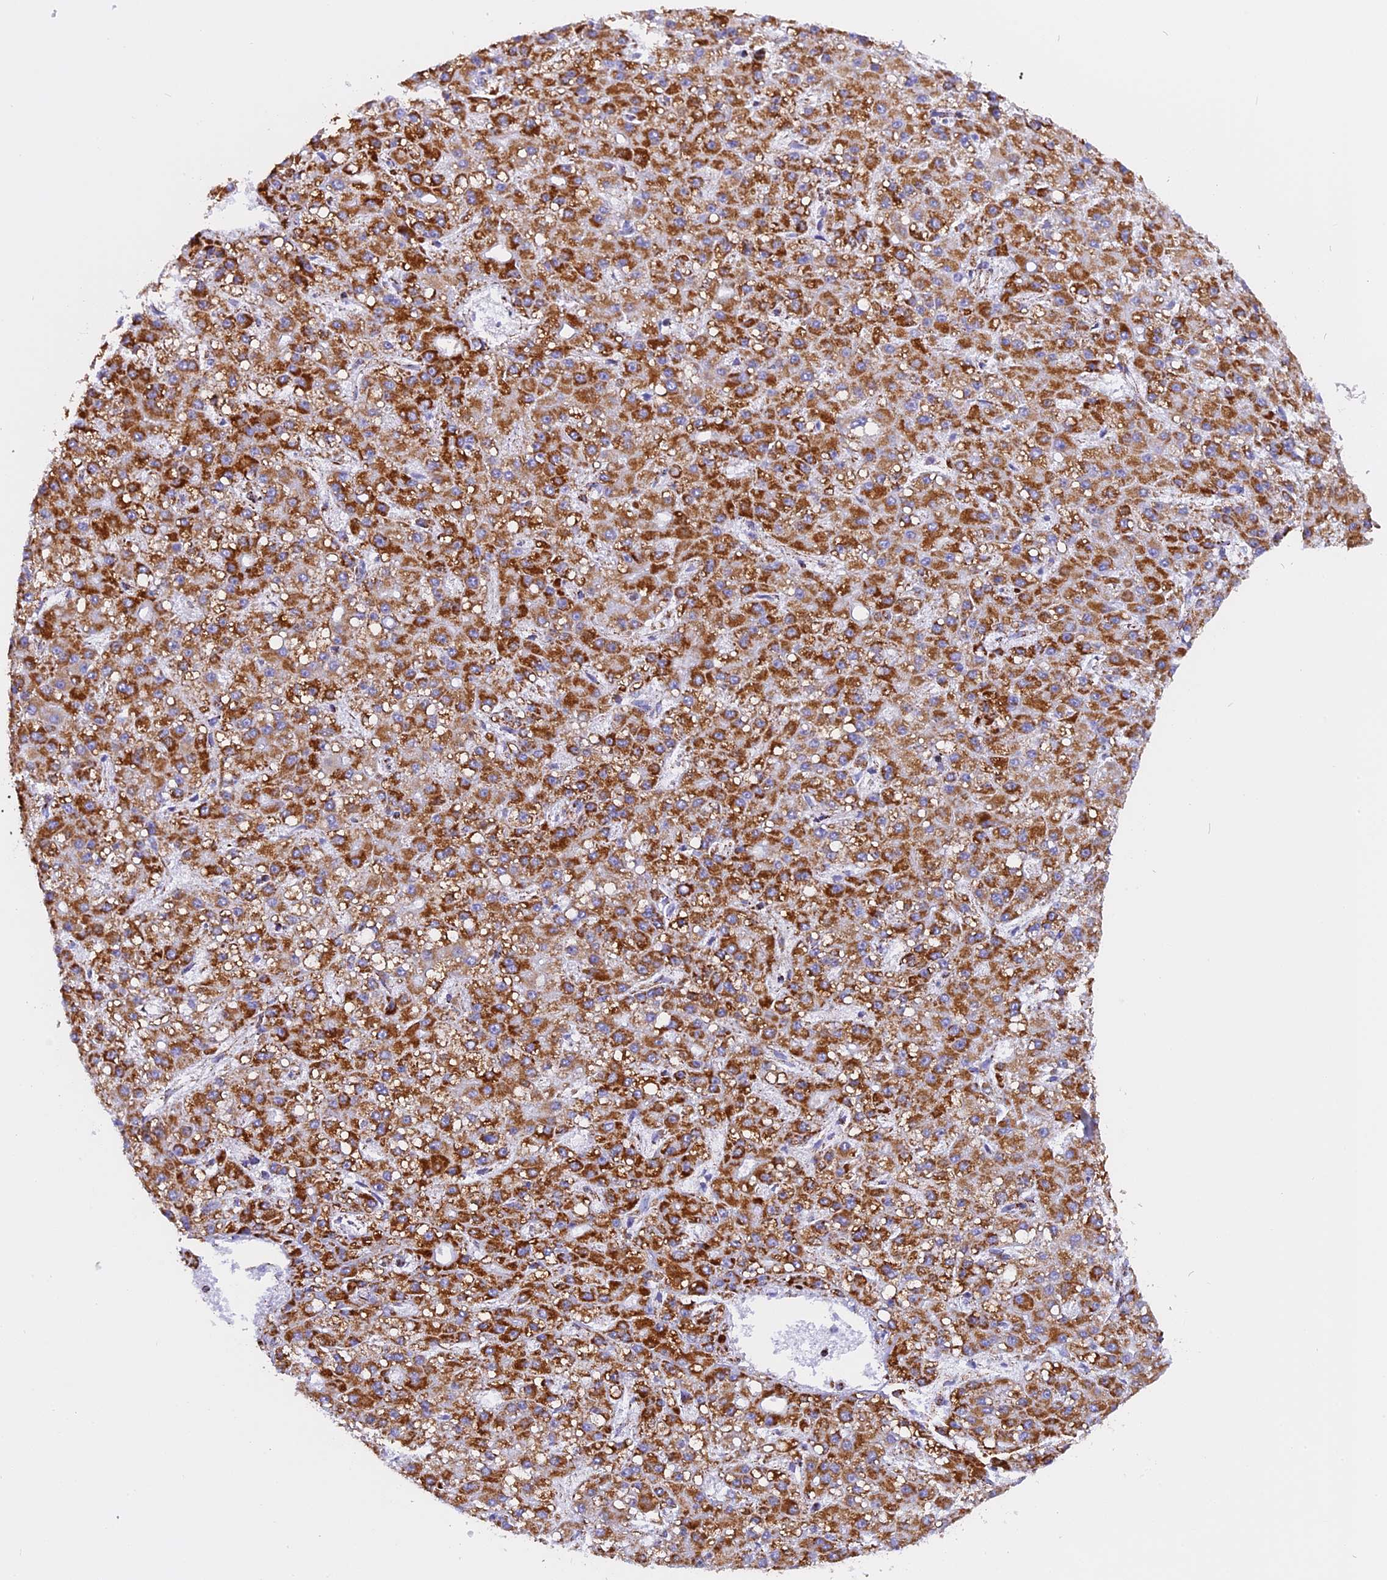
{"staining": {"intensity": "strong", "quantity": ">75%", "location": "cytoplasmic/membranous"}, "tissue": "liver cancer", "cell_type": "Tumor cells", "image_type": "cancer", "snomed": [{"axis": "morphology", "description": "Carcinoma, Hepatocellular, NOS"}, {"axis": "topography", "description": "Liver"}], "caption": "Brown immunohistochemical staining in human hepatocellular carcinoma (liver) exhibits strong cytoplasmic/membranous expression in approximately >75% of tumor cells.", "gene": "KCNG1", "patient": {"sex": "male", "age": 67}}